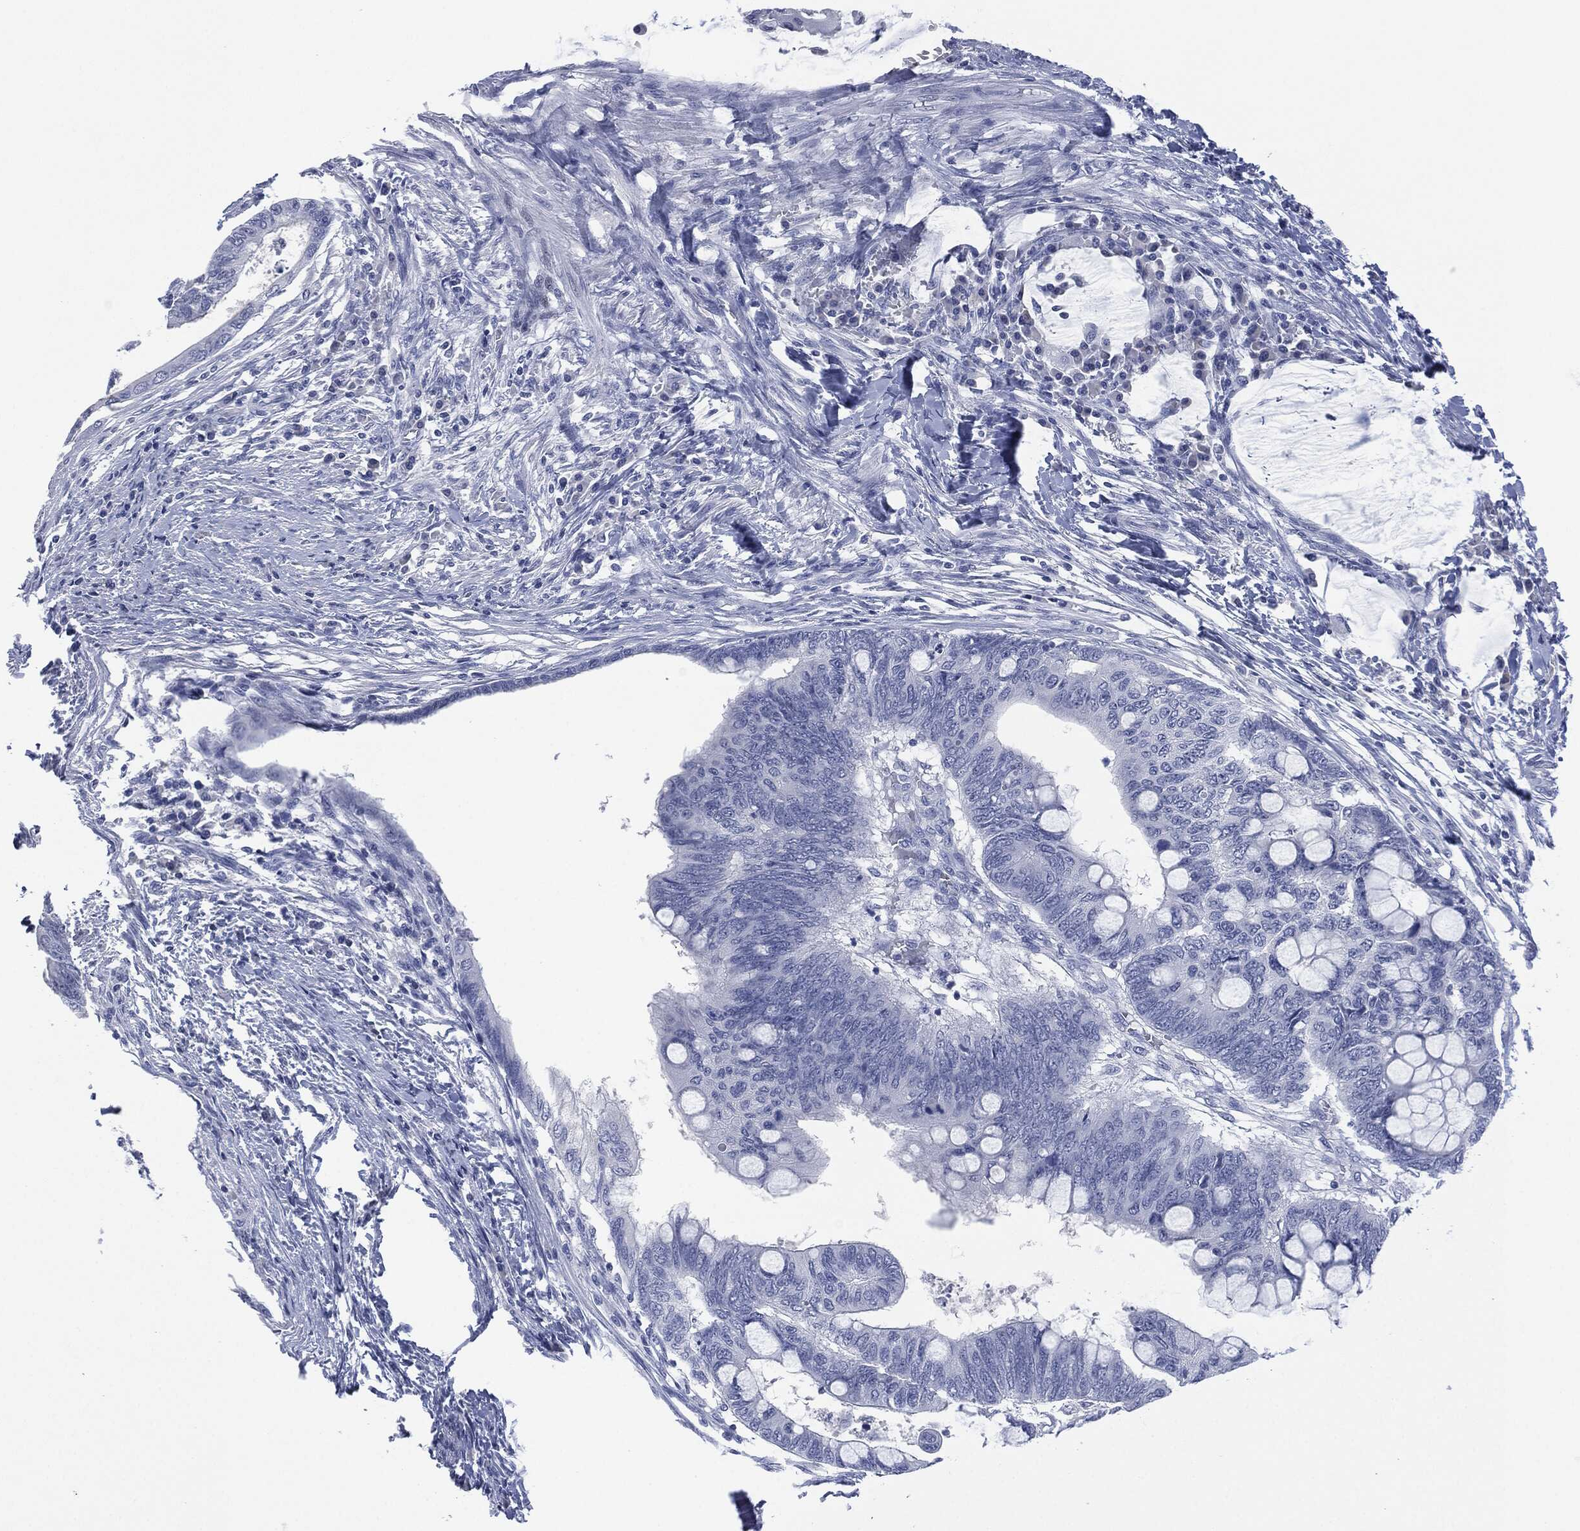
{"staining": {"intensity": "negative", "quantity": "none", "location": "none"}, "tissue": "colorectal cancer", "cell_type": "Tumor cells", "image_type": "cancer", "snomed": [{"axis": "morphology", "description": "Normal tissue, NOS"}, {"axis": "morphology", "description": "Adenocarcinoma, NOS"}, {"axis": "topography", "description": "Rectum"}, {"axis": "topography", "description": "Peripheral nerve tissue"}], "caption": "Tumor cells show no significant protein expression in colorectal cancer. (DAB (3,3'-diaminobenzidine) IHC with hematoxylin counter stain).", "gene": "MUC16", "patient": {"sex": "male", "age": 92}}